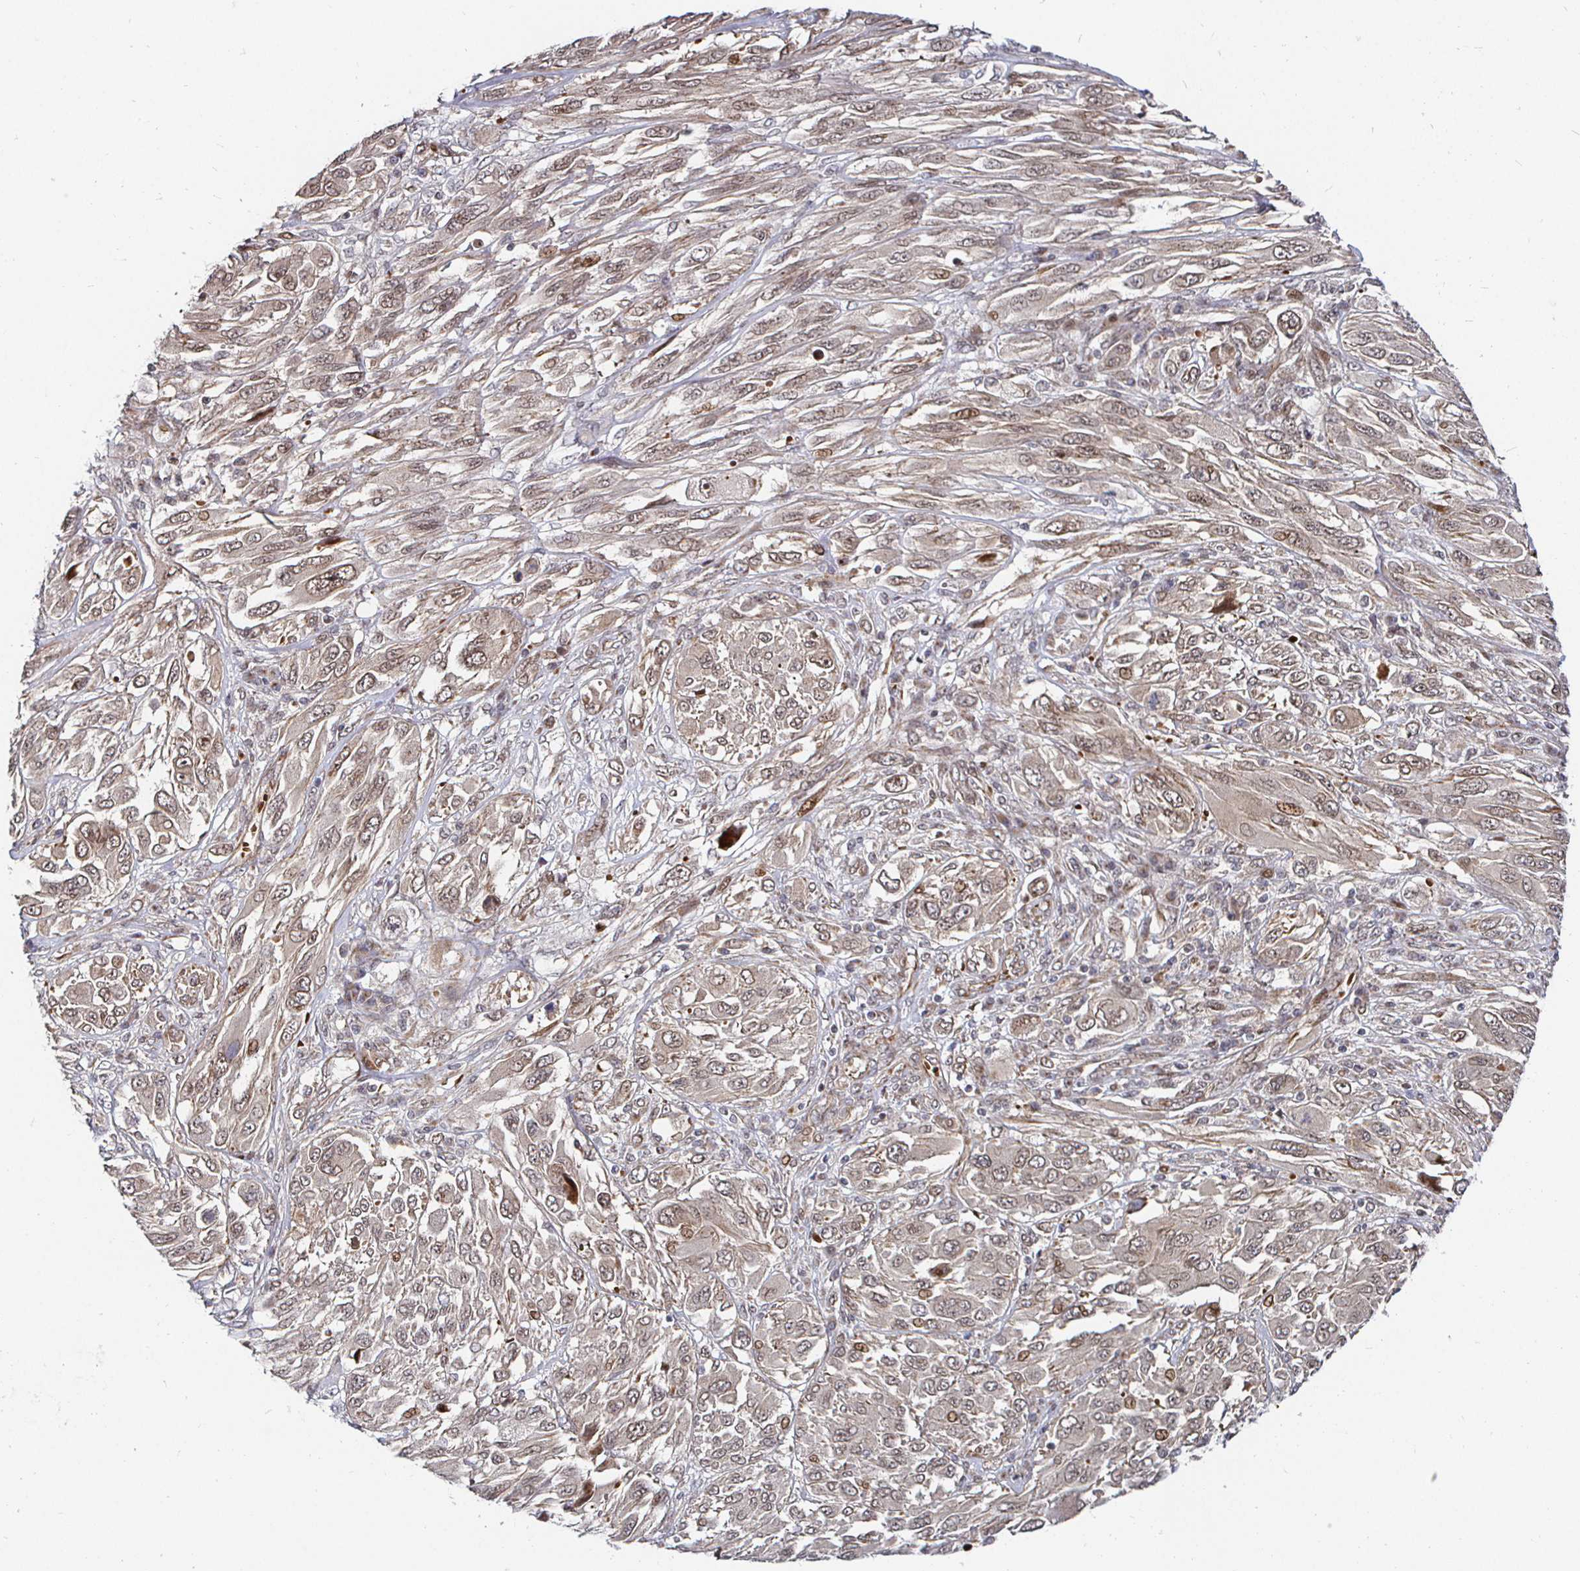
{"staining": {"intensity": "weak", "quantity": "25%-75%", "location": "cytoplasmic/membranous,nuclear"}, "tissue": "melanoma", "cell_type": "Tumor cells", "image_type": "cancer", "snomed": [{"axis": "morphology", "description": "Malignant melanoma, NOS"}, {"axis": "topography", "description": "Skin"}], "caption": "Melanoma was stained to show a protein in brown. There is low levels of weak cytoplasmic/membranous and nuclear staining in approximately 25%-75% of tumor cells.", "gene": "TBKBP1", "patient": {"sex": "female", "age": 91}}